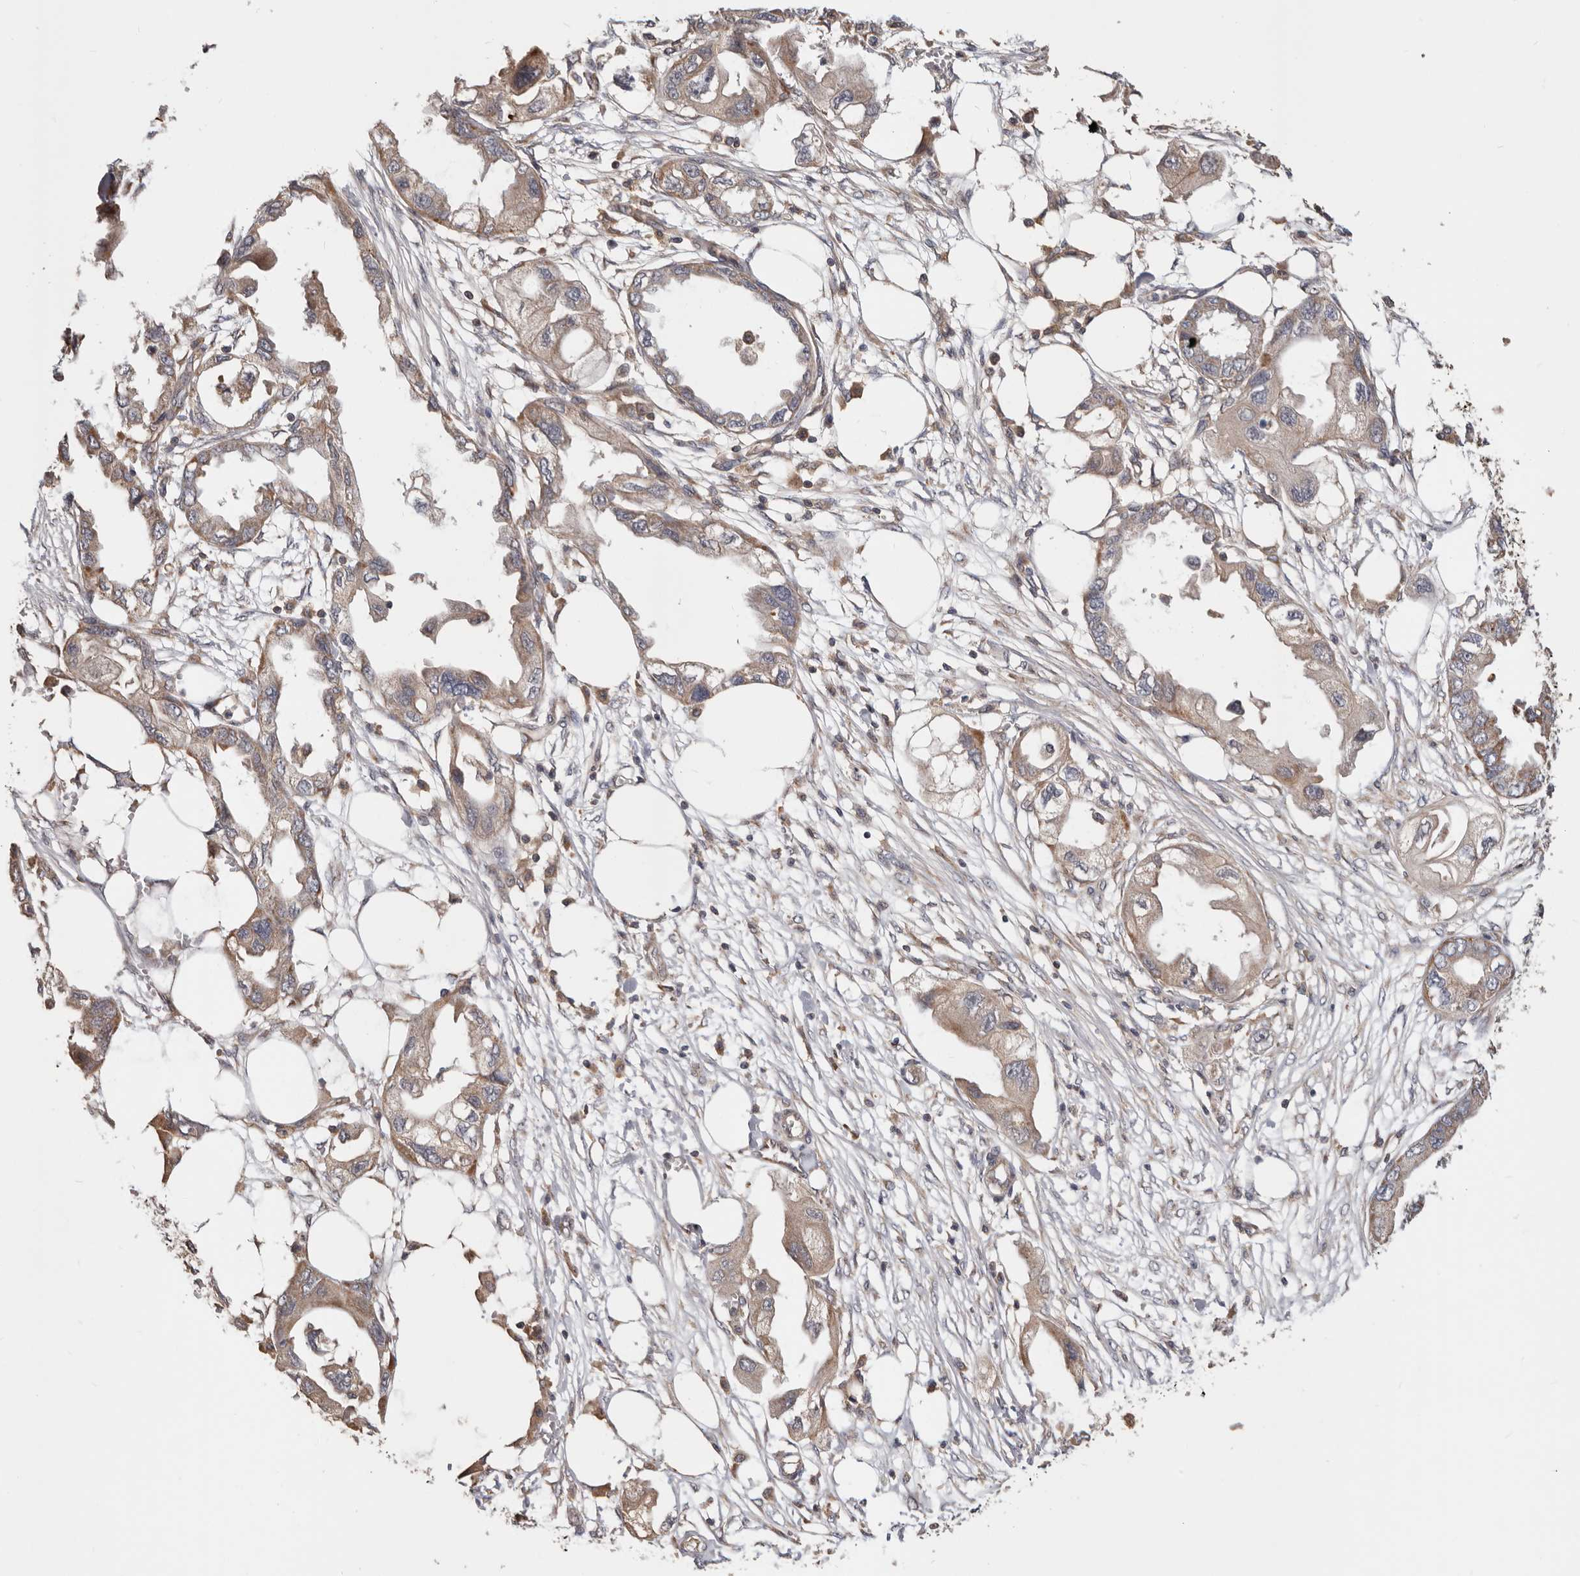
{"staining": {"intensity": "moderate", "quantity": ">75%", "location": "cytoplasmic/membranous"}, "tissue": "endometrial cancer", "cell_type": "Tumor cells", "image_type": "cancer", "snomed": [{"axis": "morphology", "description": "Adenocarcinoma, NOS"}, {"axis": "morphology", "description": "Adenocarcinoma, metastatic, NOS"}, {"axis": "topography", "description": "Adipose tissue"}, {"axis": "topography", "description": "Endometrium"}], "caption": "Protein expression analysis of endometrial cancer (adenocarcinoma) demonstrates moderate cytoplasmic/membranous expression in approximately >75% of tumor cells.", "gene": "LRP6", "patient": {"sex": "female", "age": 67}}